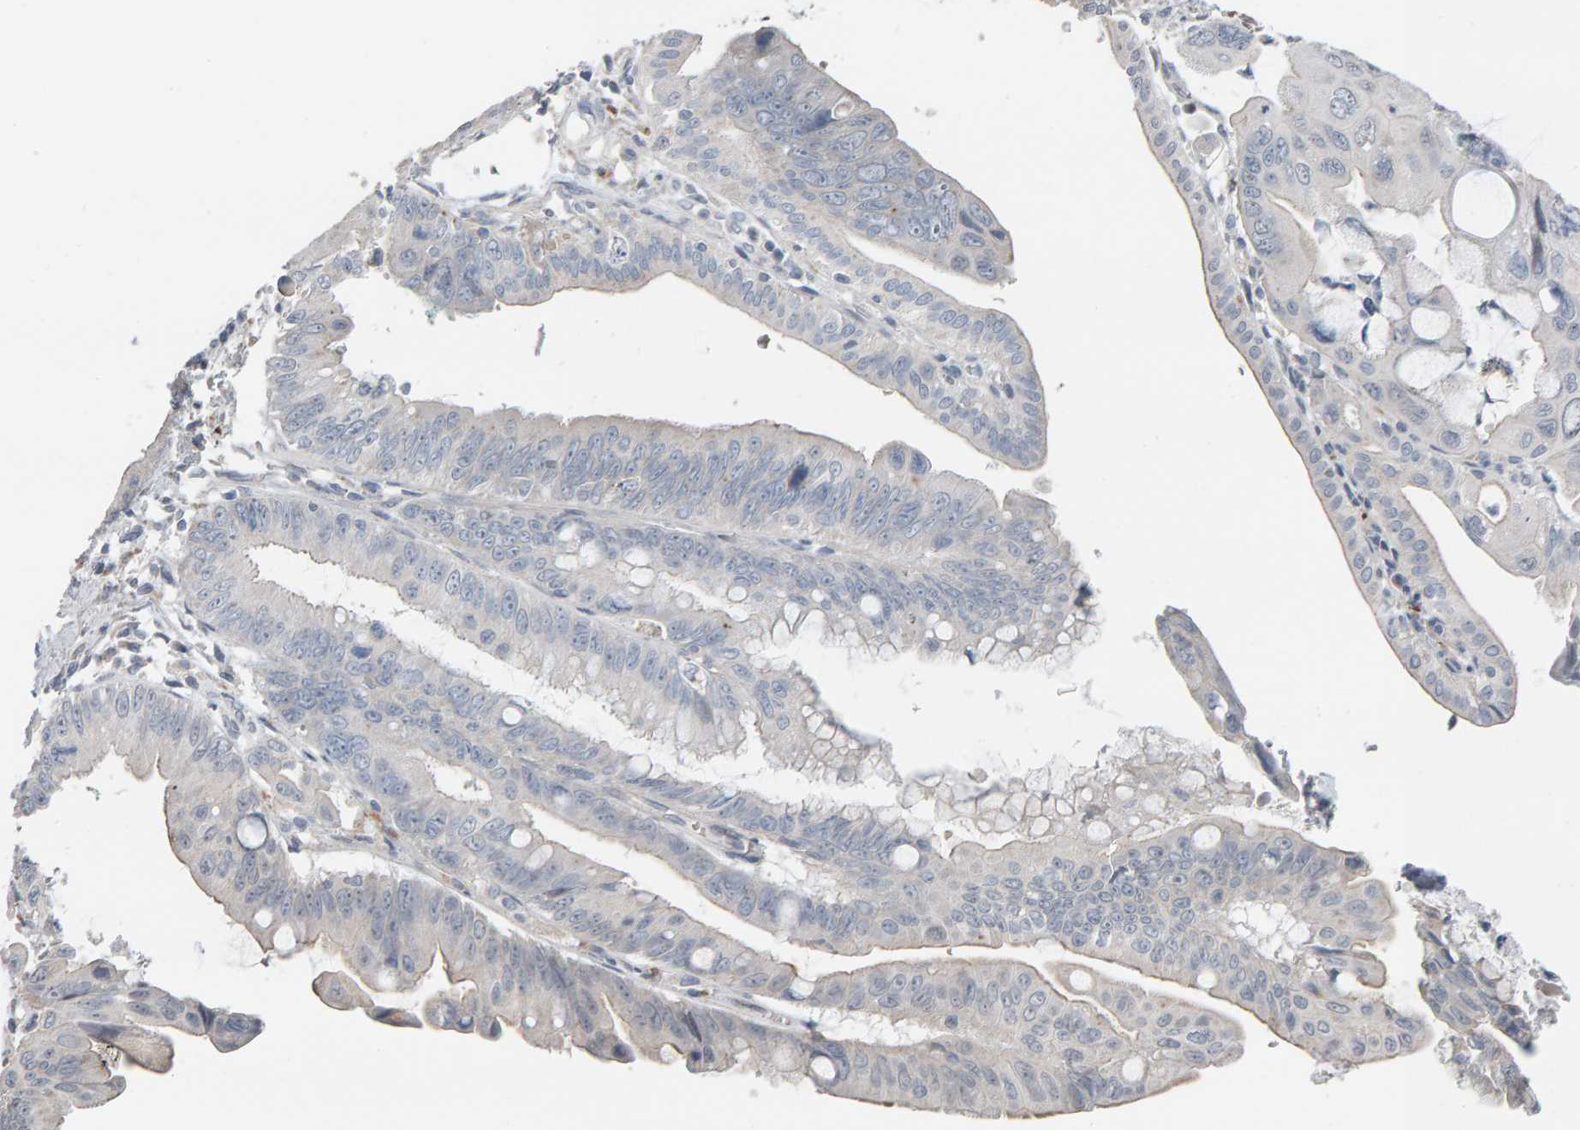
{"staining": {"intensity": "negative", "quantity": "none", "location": "none"}, "tissue": "pancreatic cancer", "cell_type": "Tumor cells", "image_type": "cancer", "snomed": [{"axis": "morphology", "description": "Adenocarcinoma, NOS"}, {"axis": "topography", "description": "Pancreas"}], "caption": "This is an immunohistochemistry (IHC) photomicrograph of pancreatic cancer (adenocarcinoma). There is no positivity in tumor cells.", "gene": "IPPK", "patient": {"sex": "female", "age": 72}}